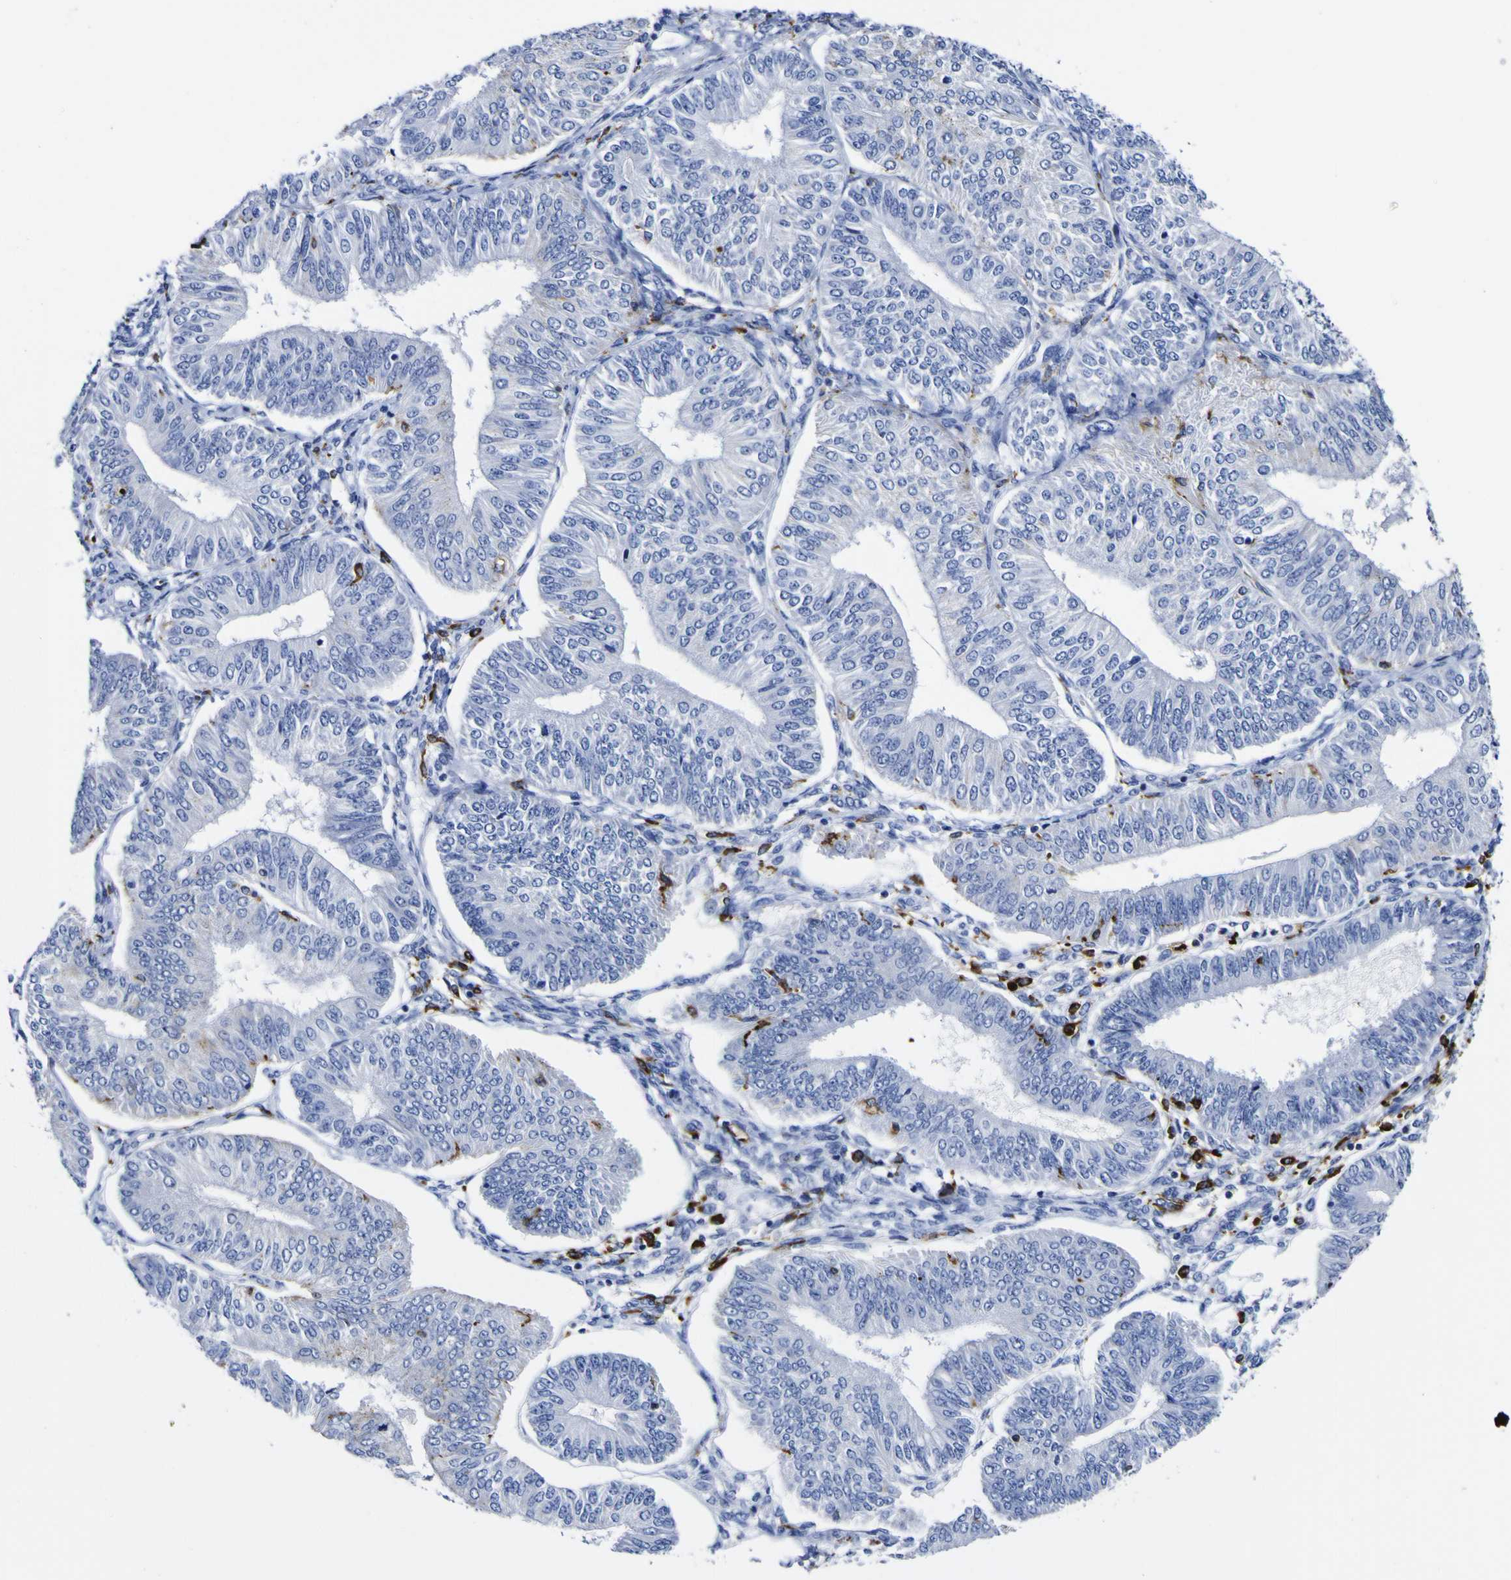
{"staining": {"intensity": "strong", "quantity": "<25%", "location": "cytoplasmic/membranous"}, "tissue": "endometrial cancer", "cell_type": "Tumor cells", "image_type": "cancer", "snomed": [{"axis": "morphology", "description": "Adenocarcinoma, NOS"}, {"axis": "topography", "description": "Endometrium"}], "caption": "A brown stain shows strong cytoplasmic/membranous expression of a protein in endometrial adenocarcinoma tumor cells.", "gene": "HLA-DQA1", "patient": {"sex": "female", "age": 58}}